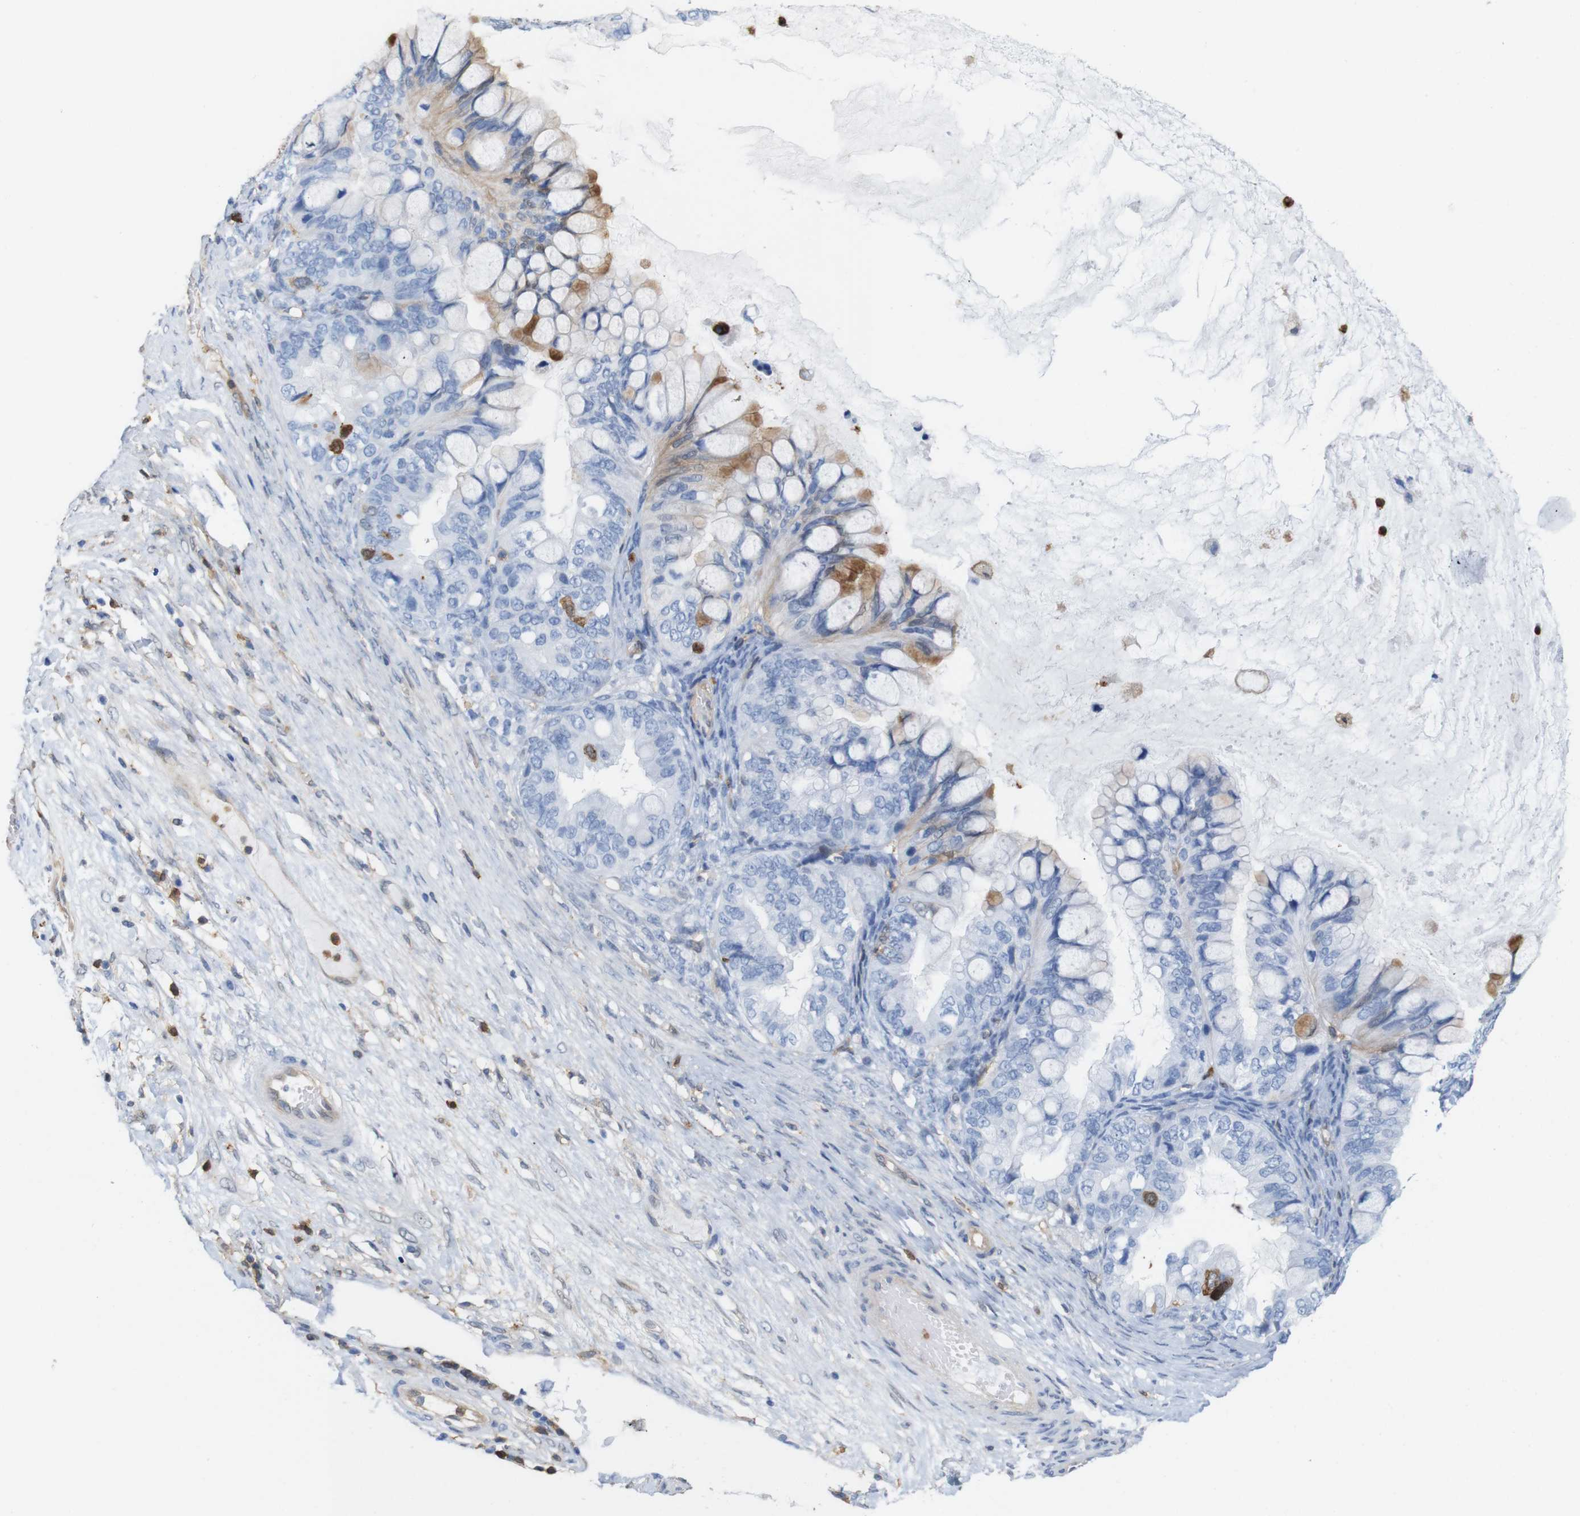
{"staining": {"intensity": "weak", "quantity": "<25%", "location": "cytoplasmic/membranous"}, "tissue": "ovarian cancer", "cell_type": "Tumor cells", "image_type": "cancer", "snomed": [{"axis": "morphology", "description": "Cystadenocarcinoma, mucinous, NOS"}, {"axis": "topography", "description": "Ovary"}], "caption": "Photomicrograph shows no significant protein expression in tumor cells of ovarian cancer.", "gene": "ANXA1", "patient": {"sex": "female", "age": 80}}